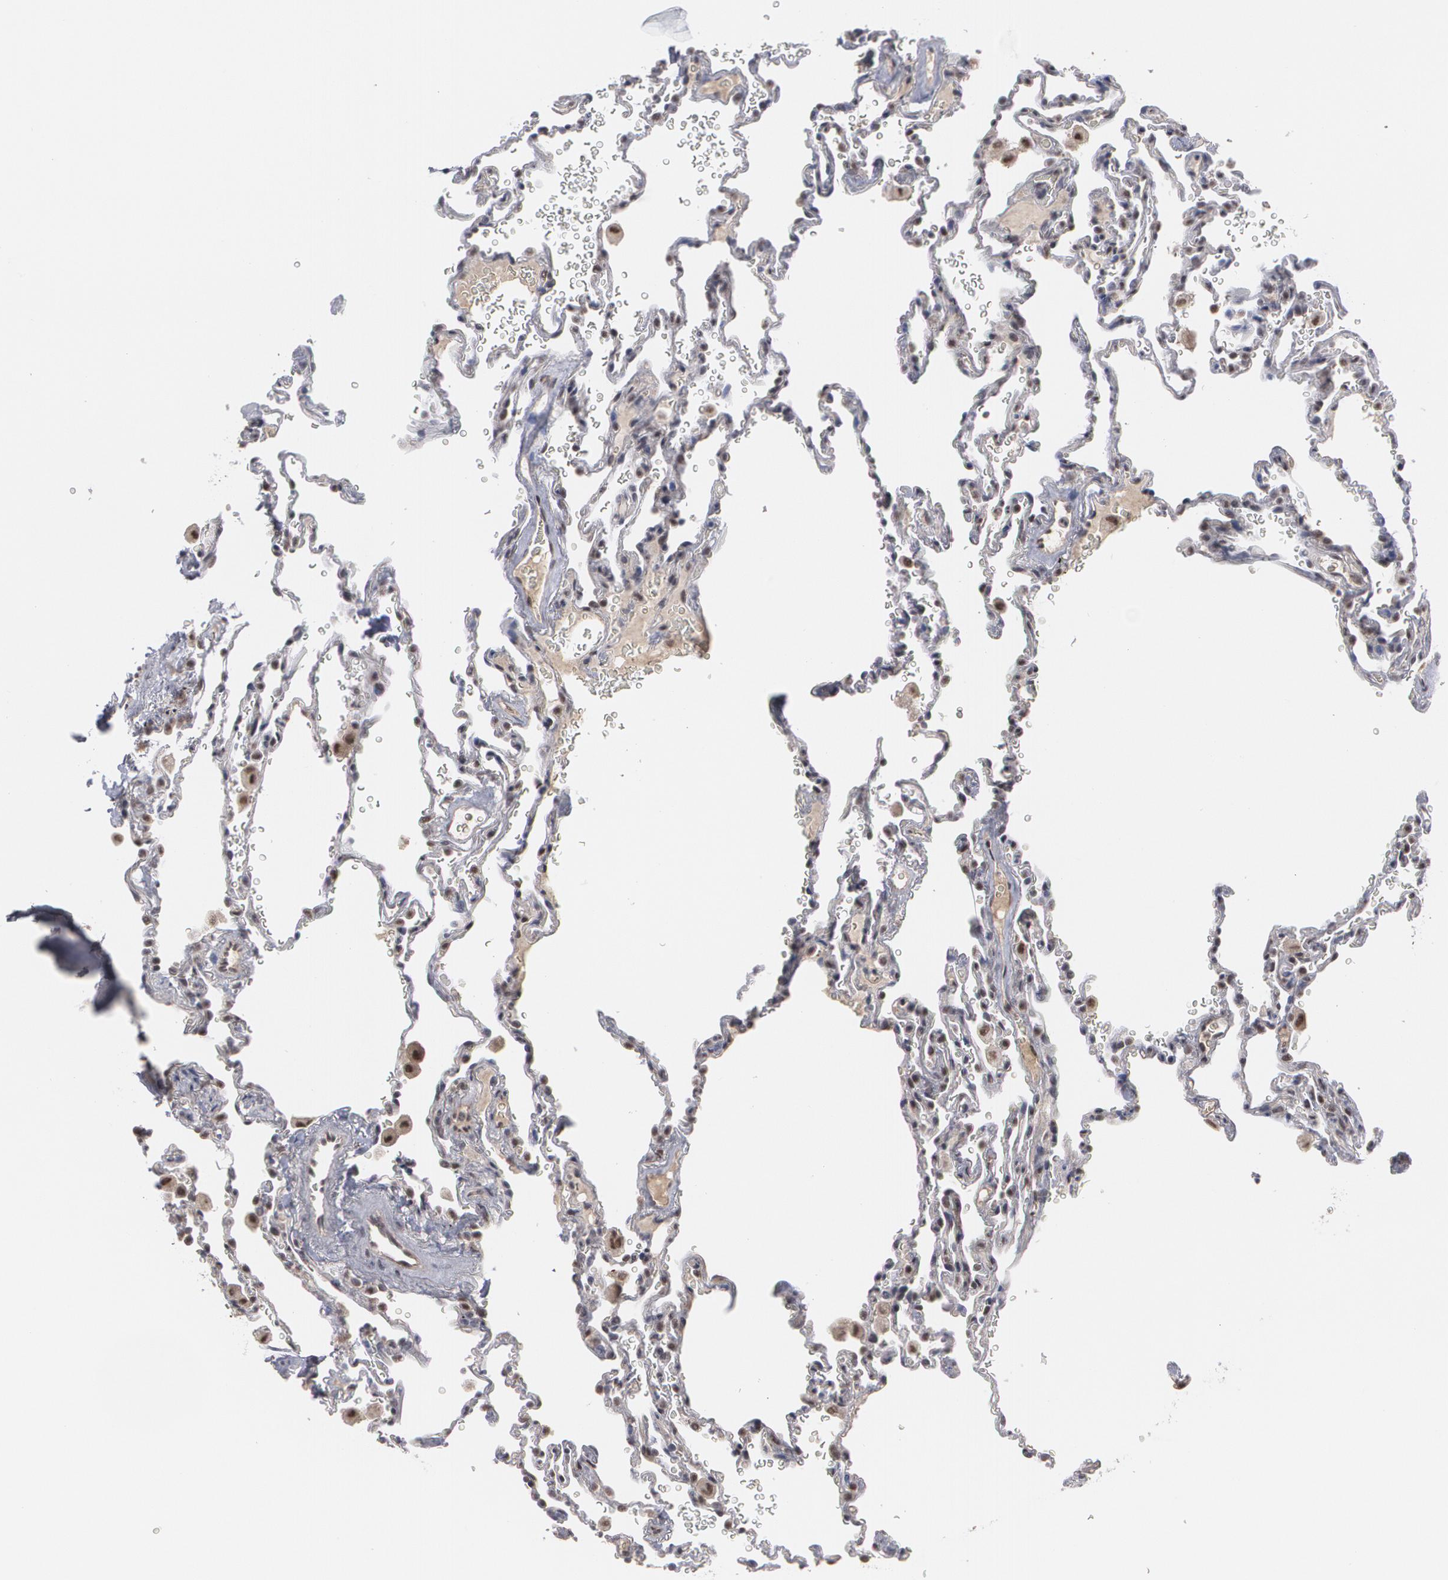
{"staining": {"intensity": "weak", "quantity": "<25%", "location": "nuclear"}, "tissue": "lung", "cell_type": "Alveolar cells", "image_type": "normal", "snomed": [{"axis": "morphology", "description": "Normal tissue, NOS"}, {"axis": "topography", "description": "Lung"}], "caption": "Alveolar cells are negative for brown protein staining in normal lung. Brightfield microscopy of IHC stained with DAB (brown) and hematoxylin (blue), captured at high magnification.", "gene": "INTS6L", "patient": {"sex": "male", "age": 59}}